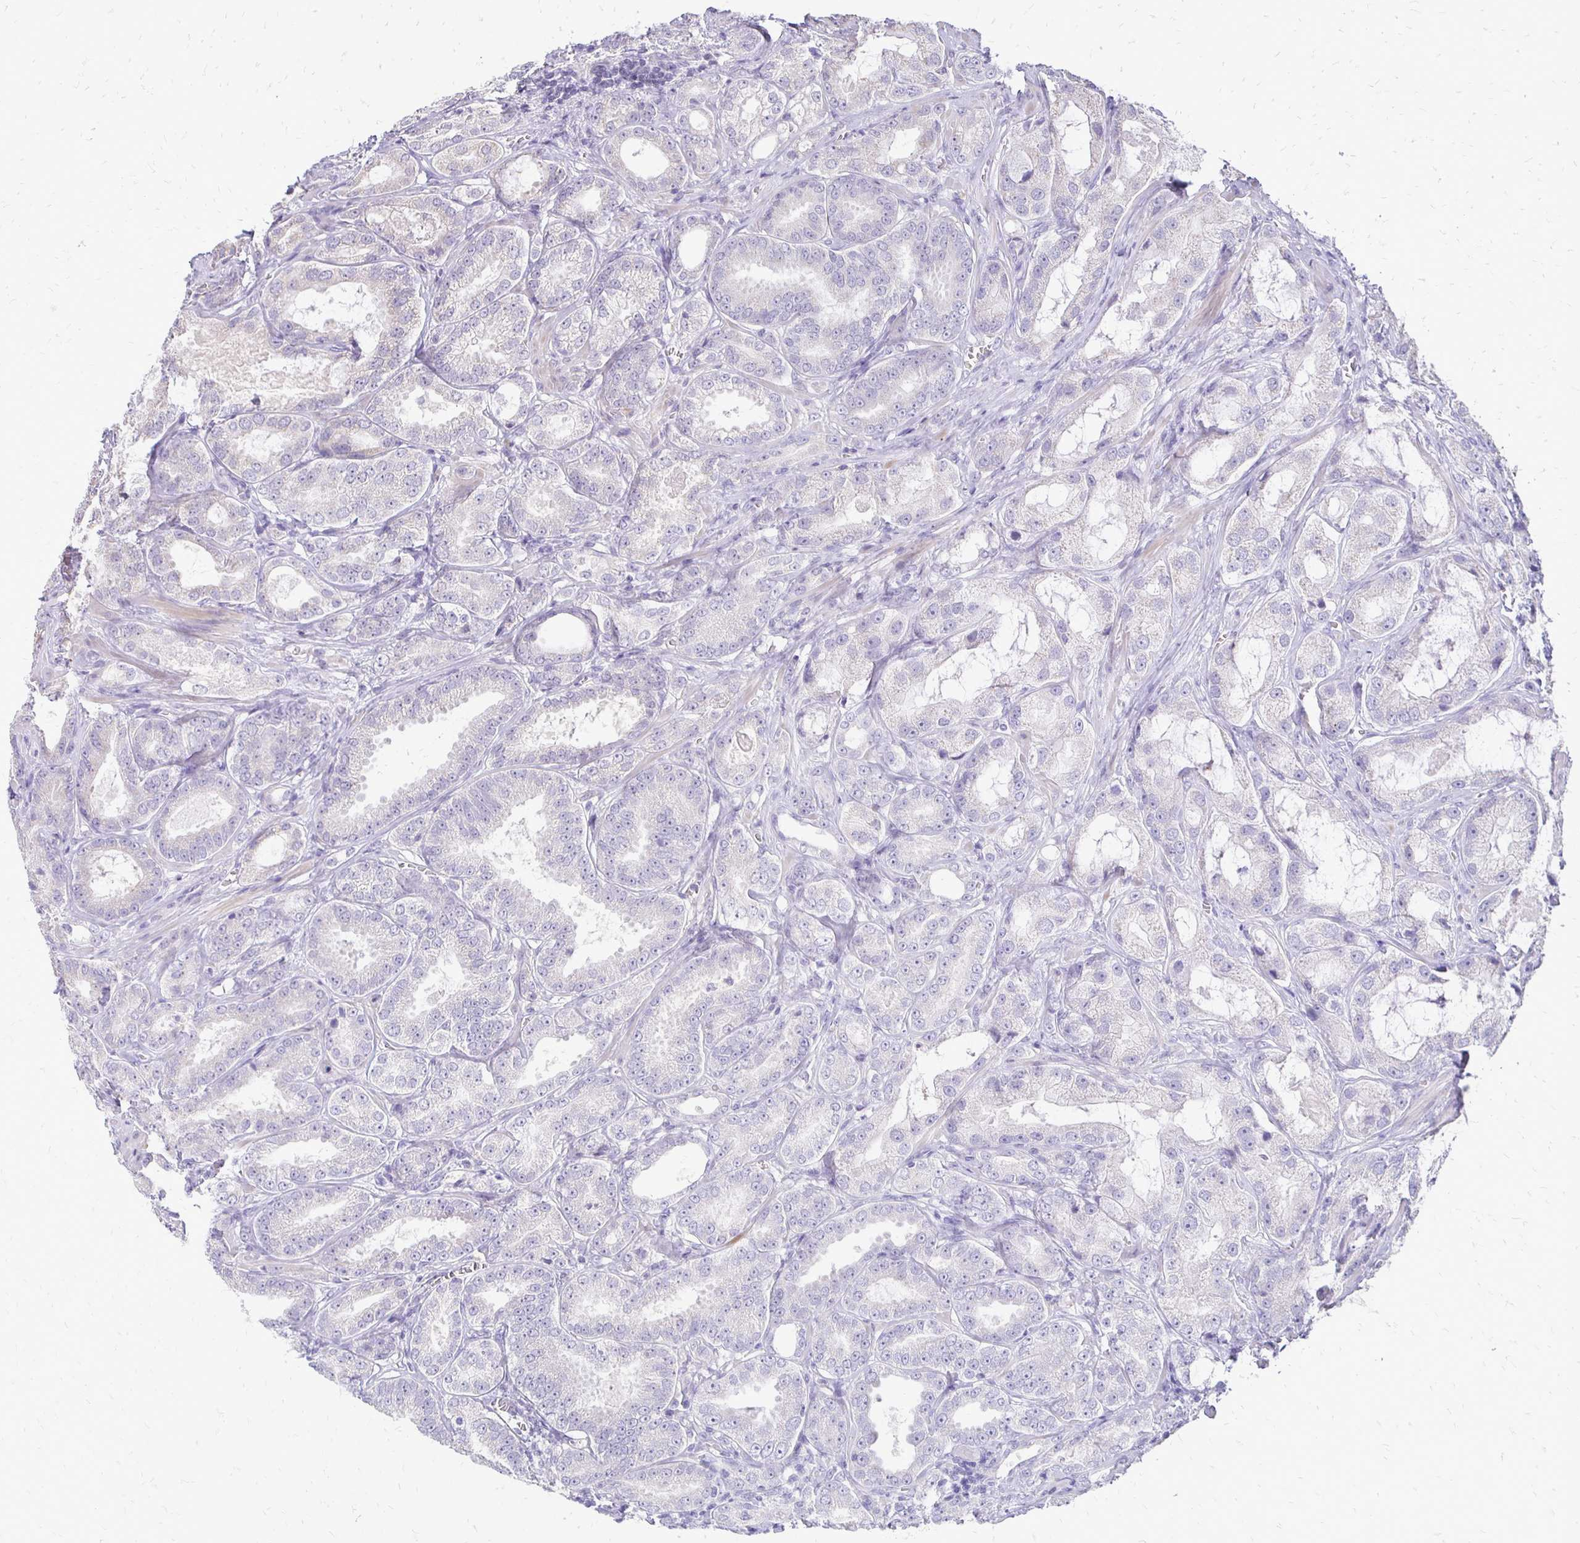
{"staining": {"intensity": "negative", "quantity": "none", "location": "none"}, "tissue": "prostate cancer", "cell_type": "Tumor cells", "image_type": "cancer", "snomed": [{"axis": "morphology", "description": "Adenocarcinoma, High grade"}, {"axis": "topography", "description": "Prostate"}], "caption": "Tumor cells are negative for protein expression in human prostate cancer.", "gene": "ALPG", "patient": {"sex": "male", "age": 64}}